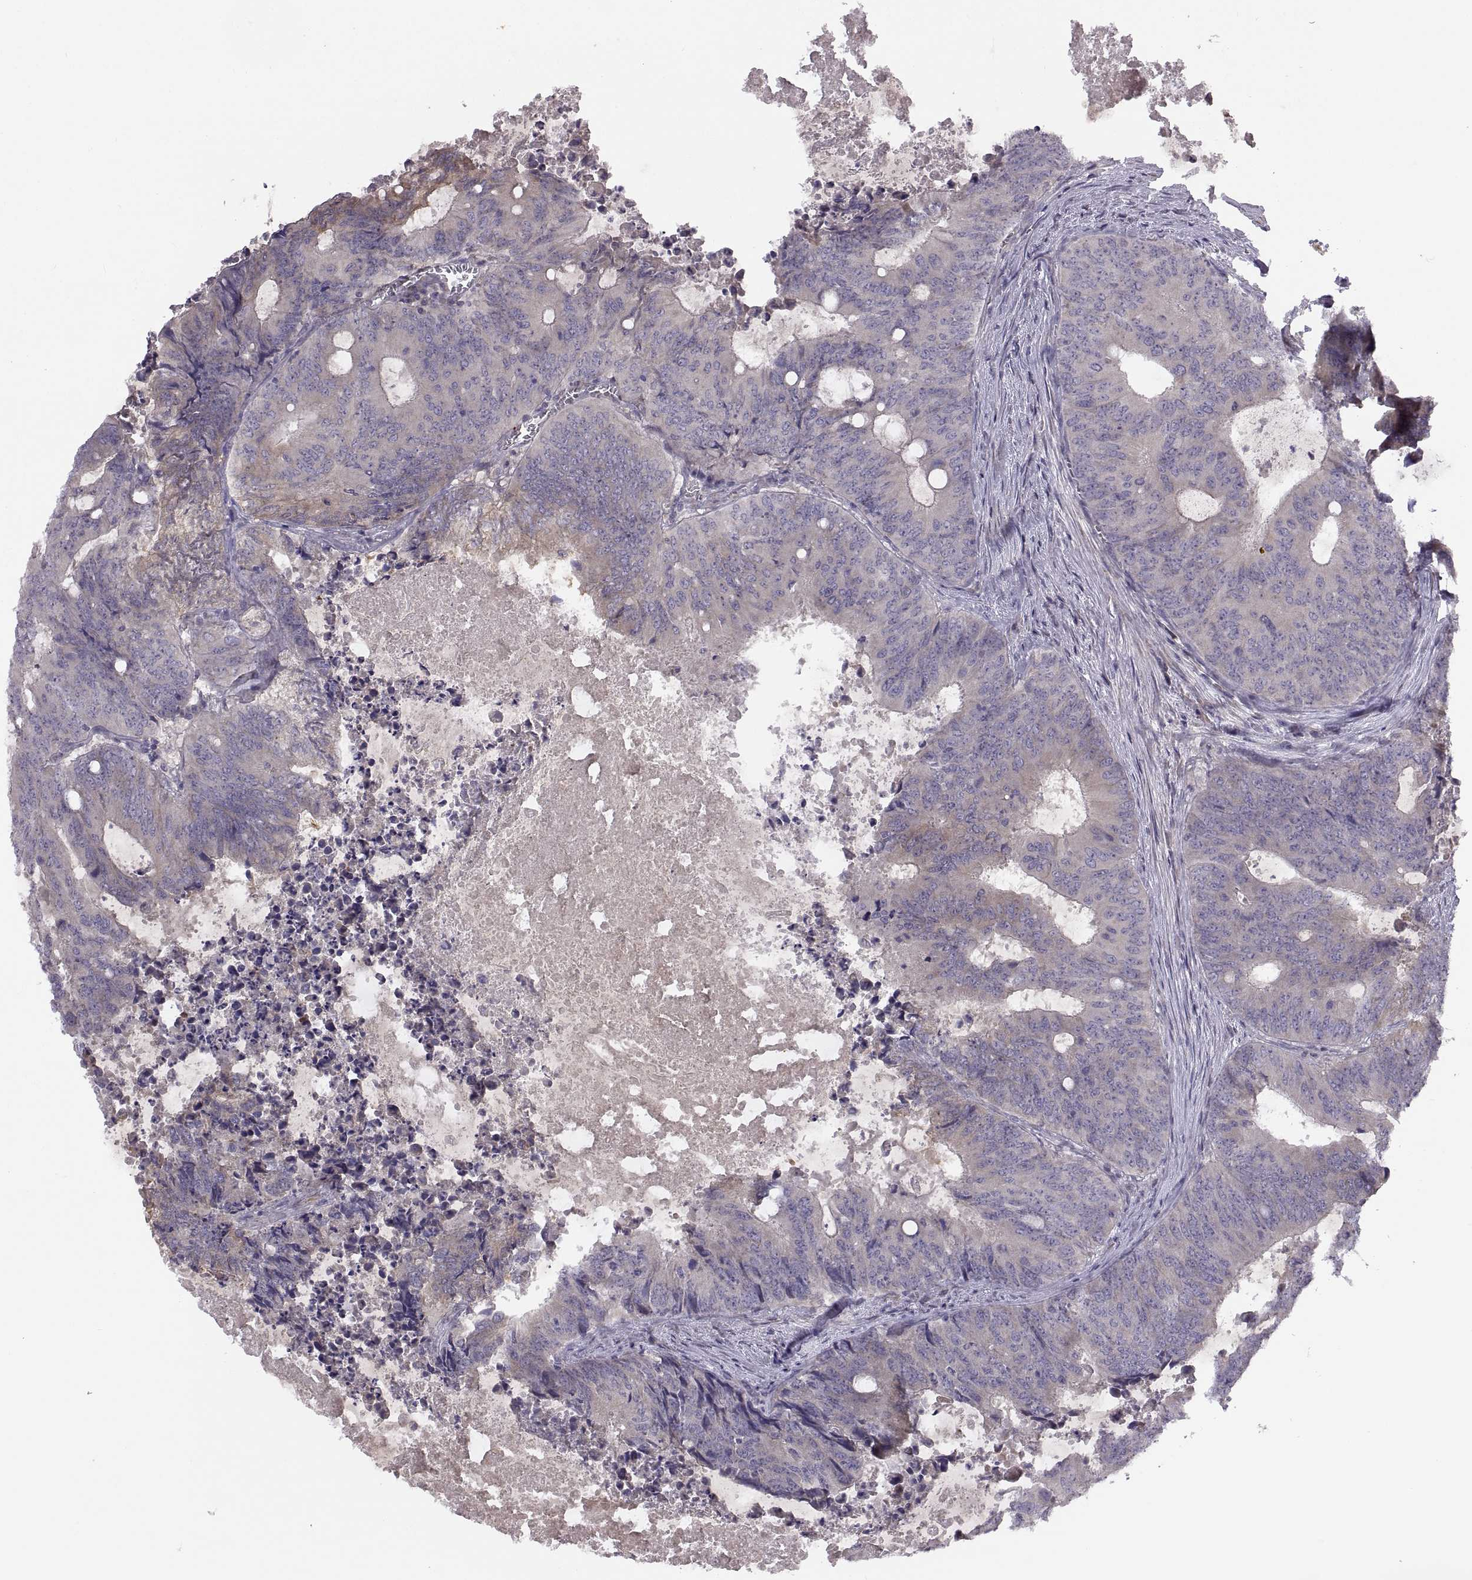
{"staining": {"intensity": "weak", "quantity": "<25%", "location": "cytoplasmic/membranous"}, "tissue": "colorectal cancer", "cell_type": "Tumor cells", "image_type": "cancer", "snomed": [{"axis": "morphology", "description": "Adenocarcinoma, NOS"}, {"axis": "topography", "description": "Colon"}], "caption": "There is no significant expression in tumor cells of colorectal cancer (adenocarcinoma). Brightfield microscopy of immunohistochemistry stained with DAB (3,3'-diaminobenzidine) (brown) and hematoxylin (blue), captured at high magnification.", "gene": "ACSBG2", "patient": {"sex": "male", "age": 67}}